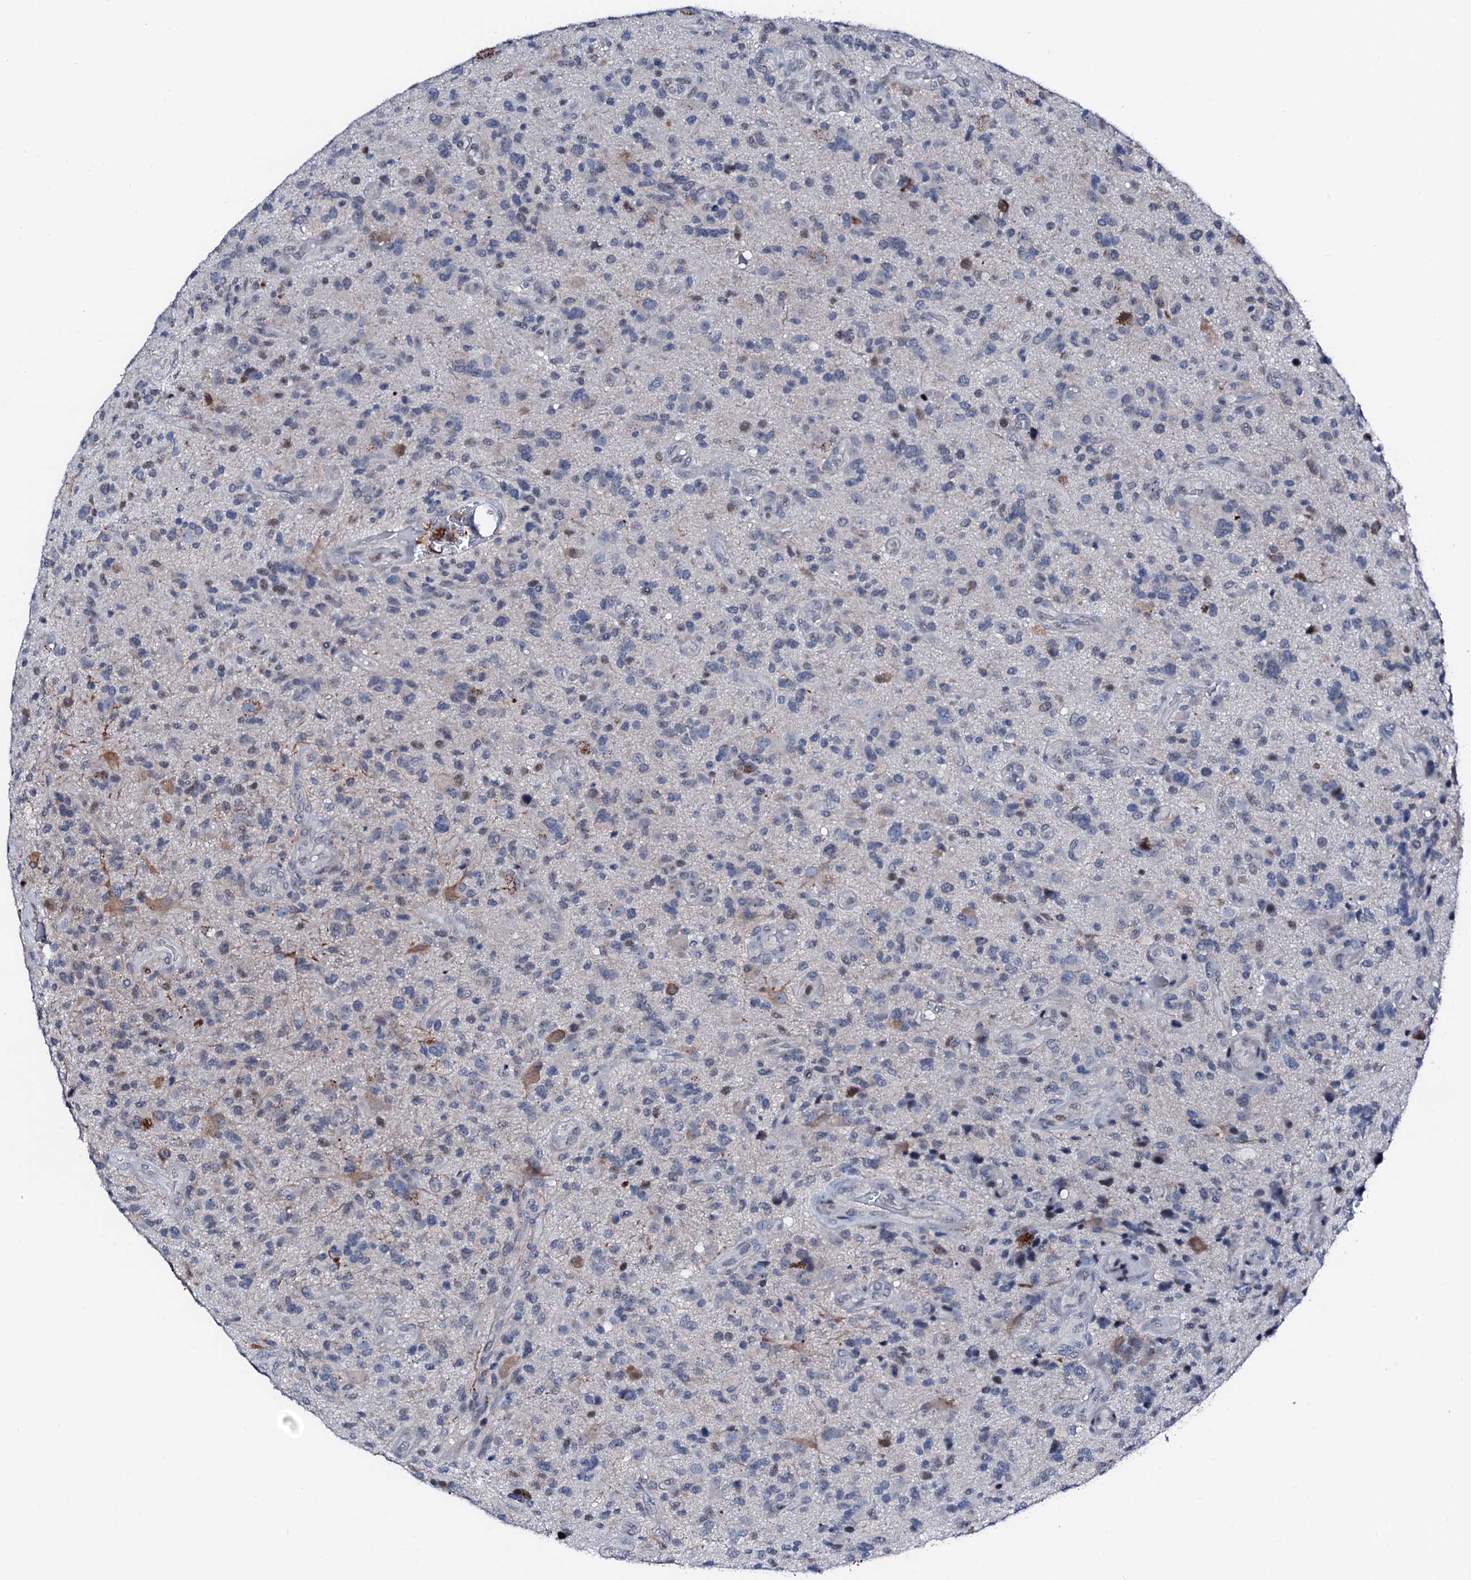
{"staining": {"intensity": "negative", "quantity": "none", "location": "none"}, "tissue": "glioma", "cell_type": "Tumor cells", "image_type": "cancer", "snomed": [{"axis": "morphology", "description": "Glioma, malignant, High grade"}, {"axis": "topography", "description": "Brain"}], "caption": "IHC of malignant high-grade glioma displays no staining in tumor cells. (DAB (3,3'-diaminobenzidine) IHC, high magnification).", "gene": "TRAFD1", "patient": {"sex": "male", "age": 47}}